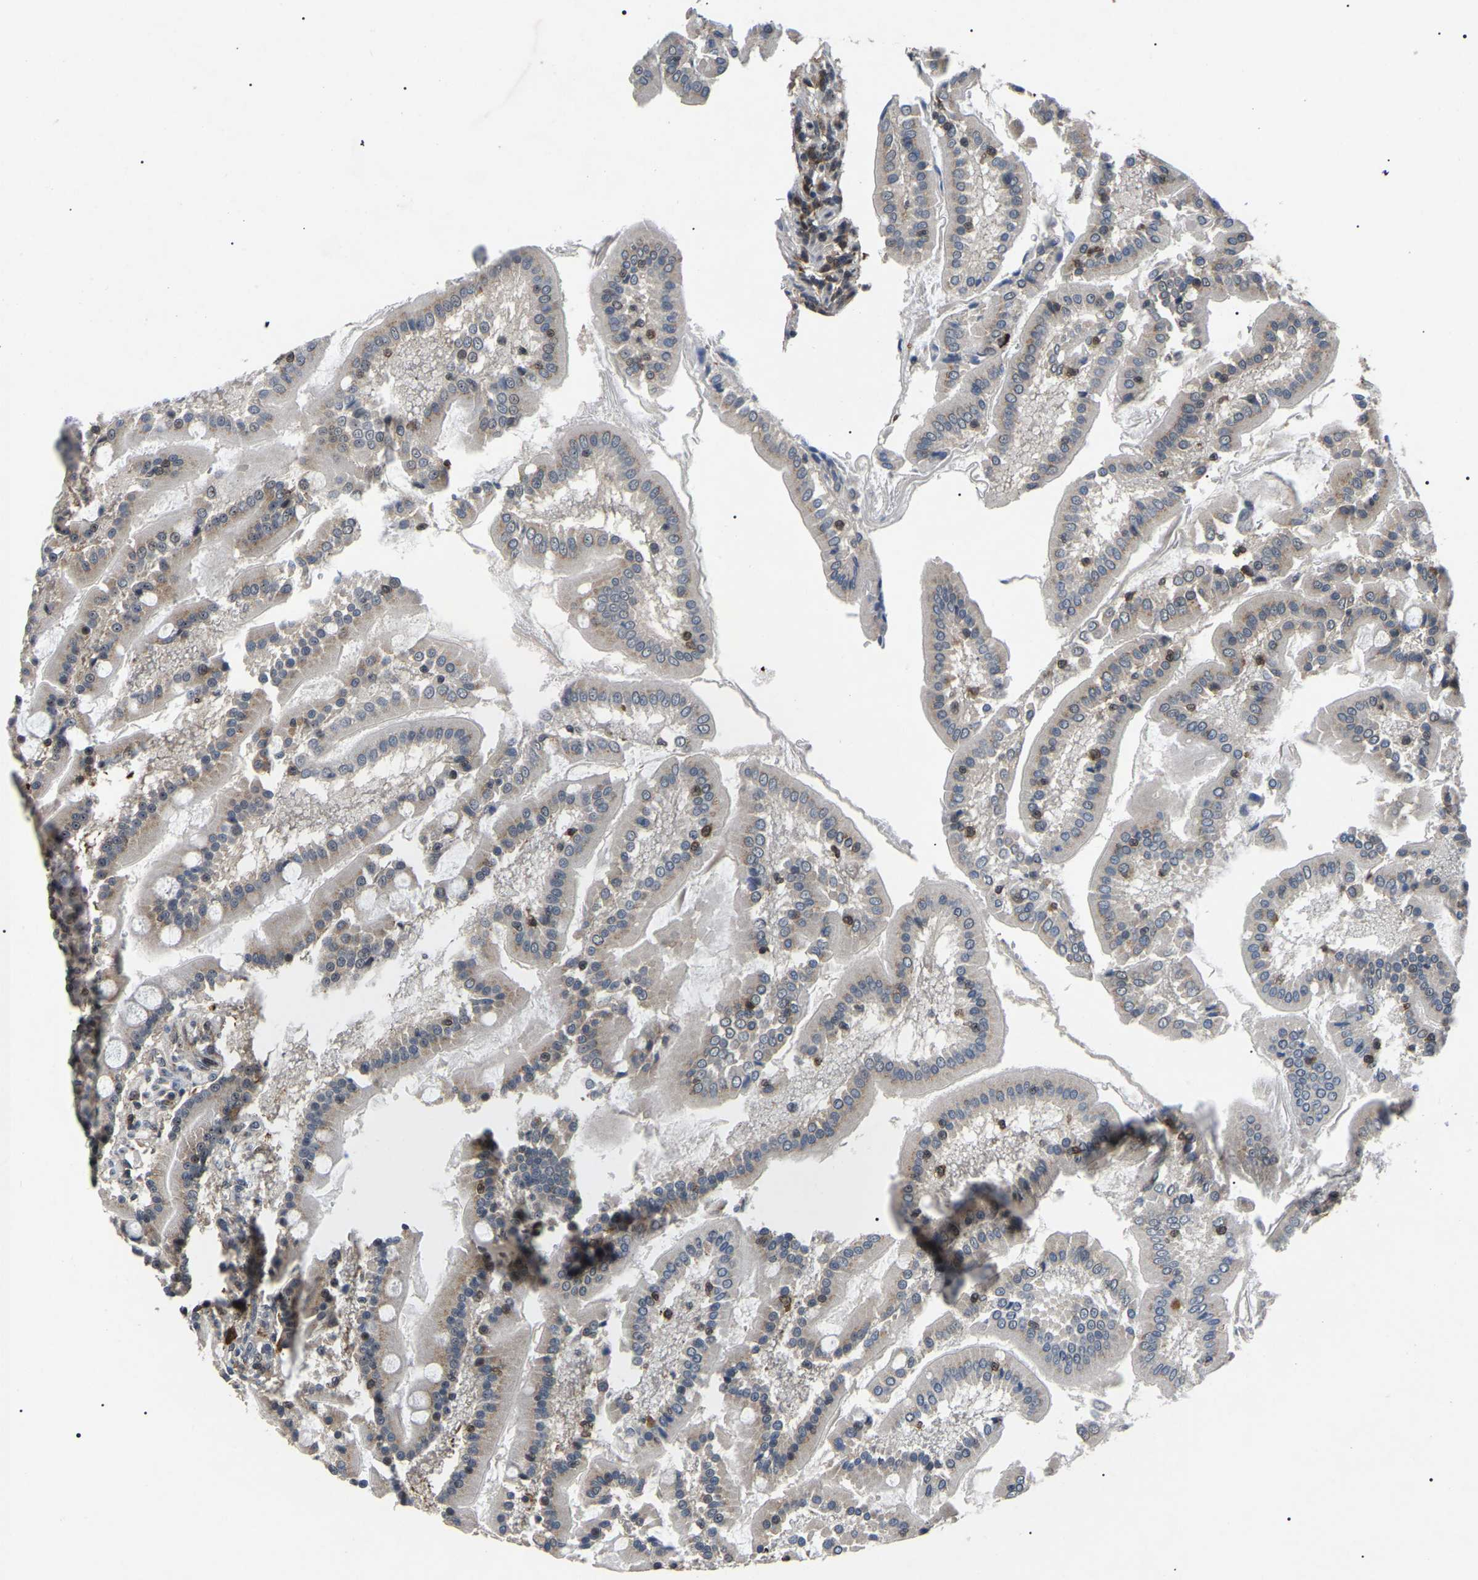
{"staining": {"intensity": "moderate", "quantity": "25%-75%", "location": "cytoplasmic/membranous,nuclear"}, "tissue": "duodenum", "cell_type": "Glandular cells", "image_type": "normal", "snomed": [{"axis": "morphology", "description": "Normal tissue, NOS"}, {"axis": "topography", "description": "Duodenum"}], "caption": "About 25%-75% of glandular cells in normal human duodenum exhibit moderate cytoplasmic/membranous,nuclear protein positivity as visualized by brown immunohistochemical staining.", "gene": "RBM28", "patient": {"sex": "male", "age": 50}}